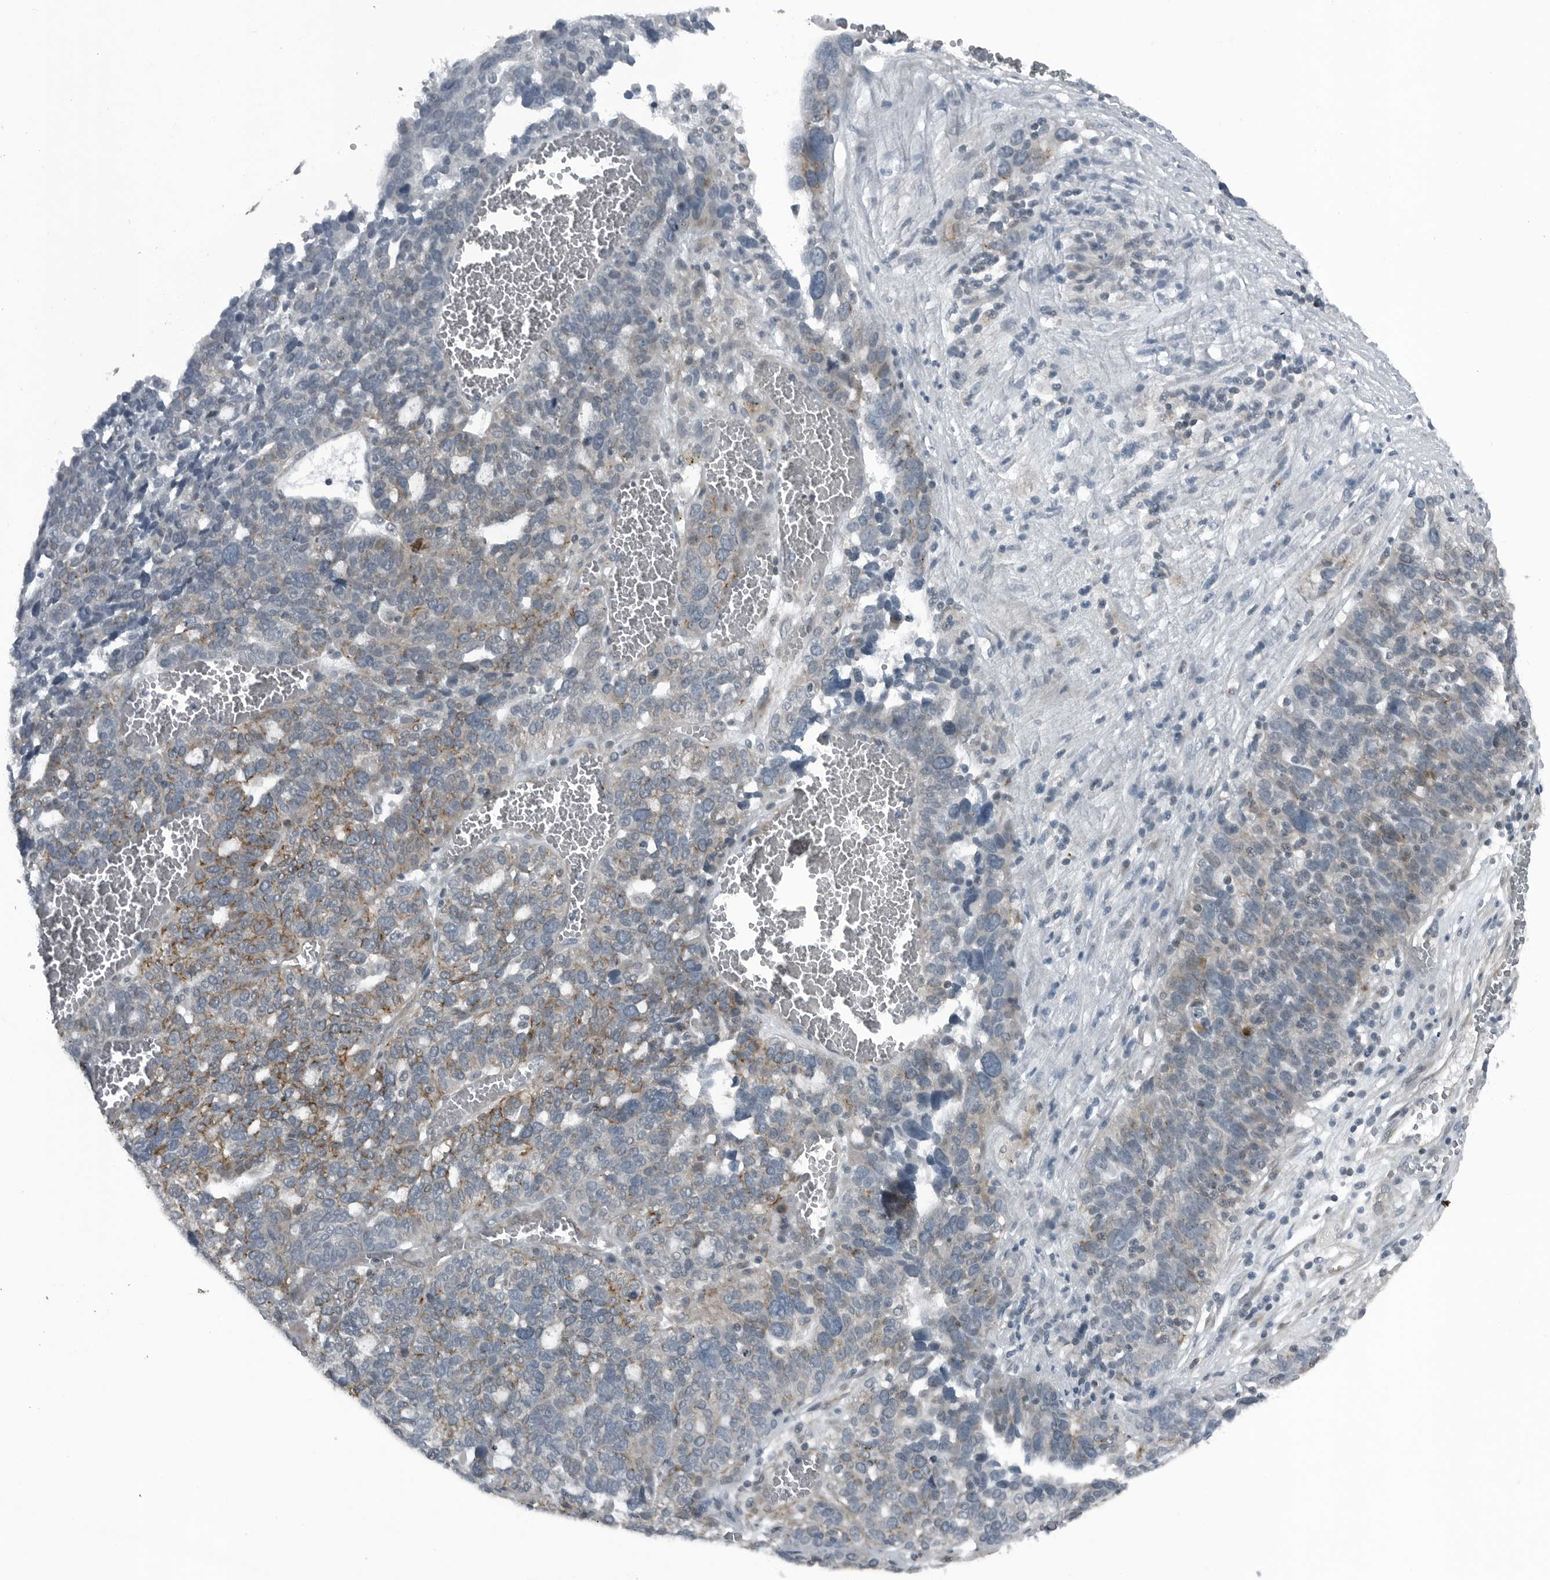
{"staining": {"intensity": "moderate", "quantity": "25%-75%", "location": "cytoplasmic/membranous"}, "tissue": "ovarian cancer", "cell_type": "Tumor cells", "image_type": "cancer", "snomed": [{"axis": "morphology", "description": "Cystadenocarcinoma, serous, NOS"}, {"axis": "topography", "description": "Ovary"}], "caption": "Ovarian cancer was stained to show a protein in brown. There is medium levels of moderate cytoplasmic/membranous positivity in about 25%-75% of tumor cells.", "gene": "GAK", "patient": {"sex": "female", "age": 59}}